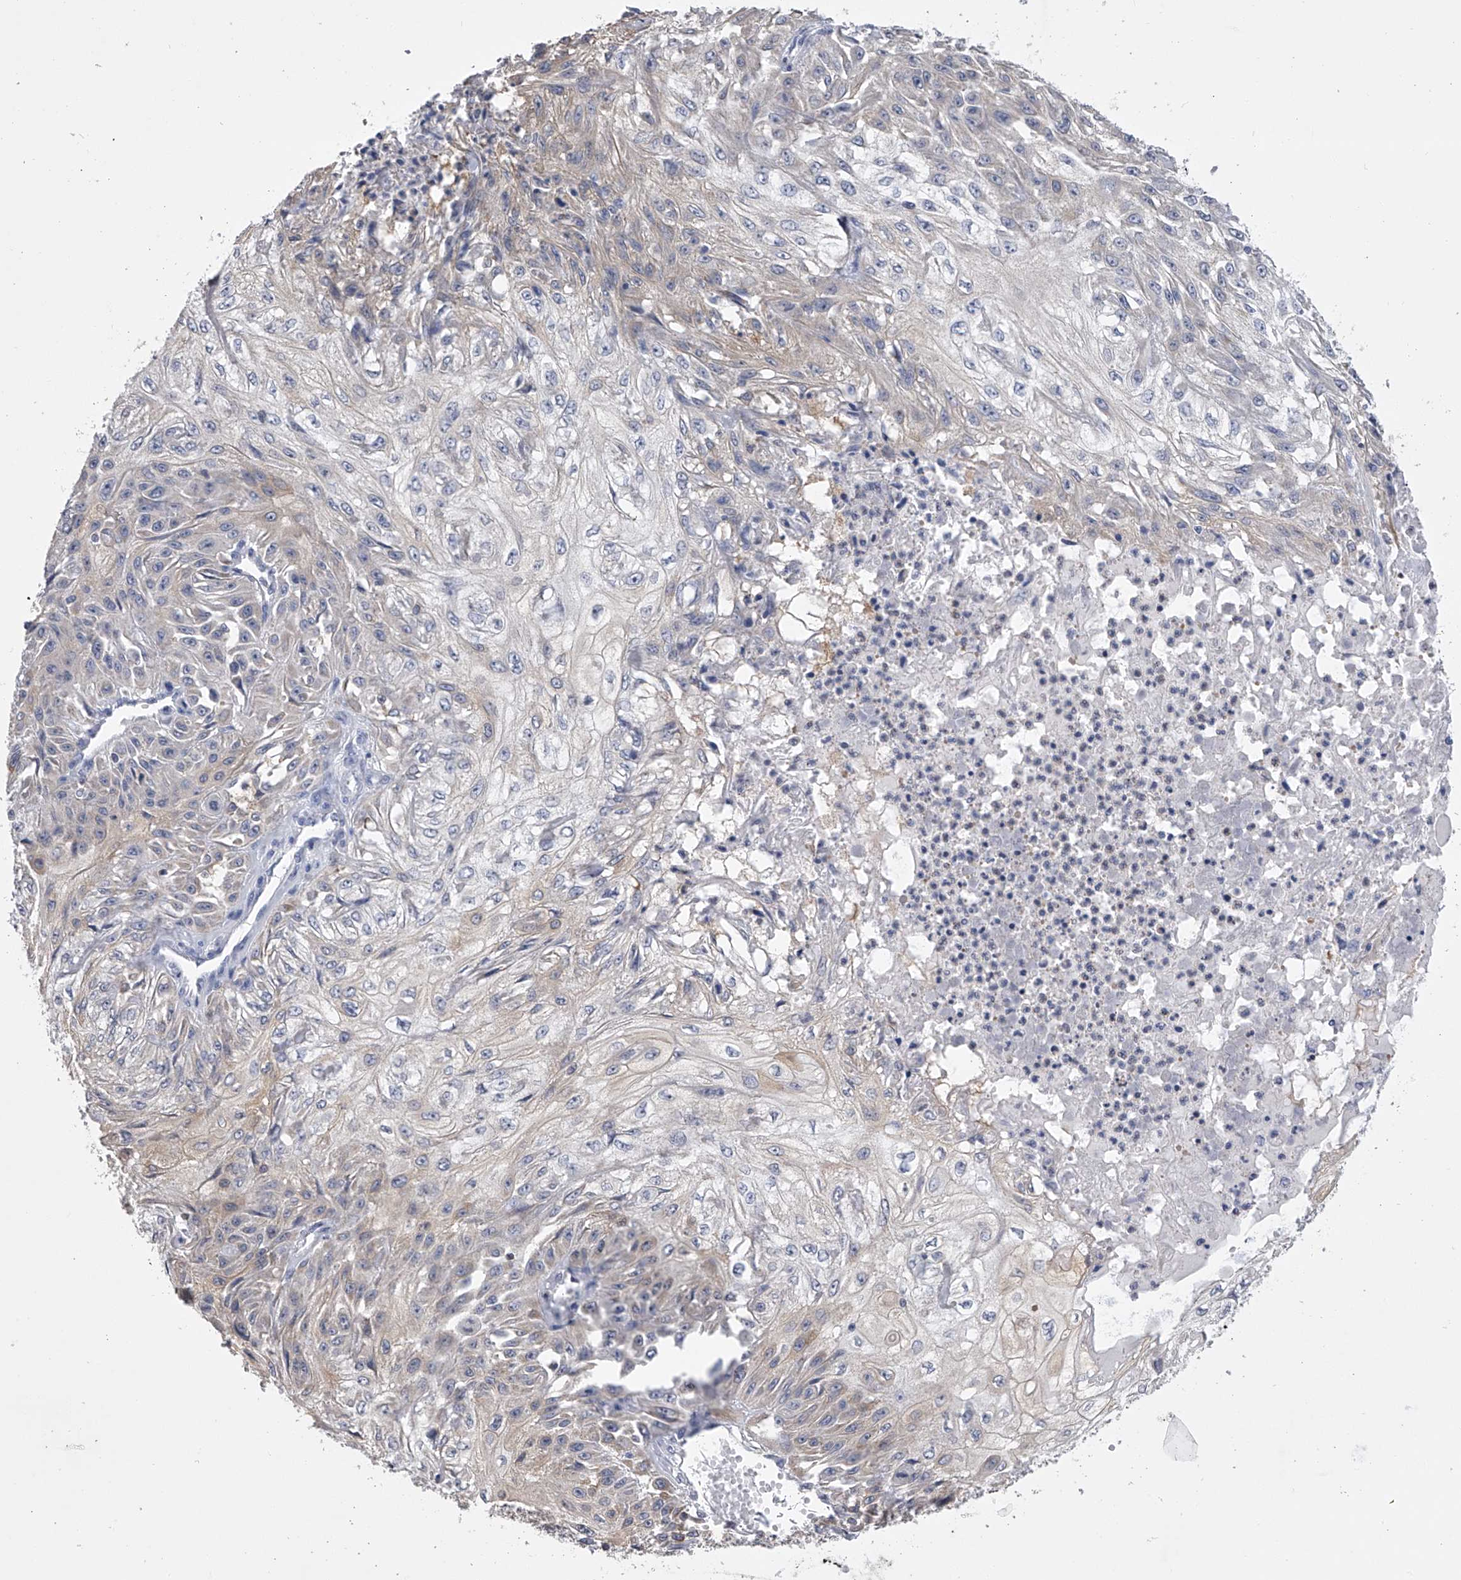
{"staining": {"intensity": "weak", "quantity": "<25%", "location": "cytoplasmic/membranous"}, "tissue": "skin cancer", "cell_type": "Tumor cells", "image_type": "cancer", "snomed": [{"axis": "morphology", "description": "Squamous cell carcinoma, NOS"}, {"axis": "morphology", "description": "Squamous cell carcinoma, metastatic, NOS"}, {"axis": "topography", "description": "Skin"}, {"axis": "topography", "description": "Lymph node"}], "caption": "Micrograph shows no protein positivity in tumor cells of squamous cell carcinoma (skin) tissue.", "gene": "TASP1", "patient": {"sex": "male", "age": 75}}